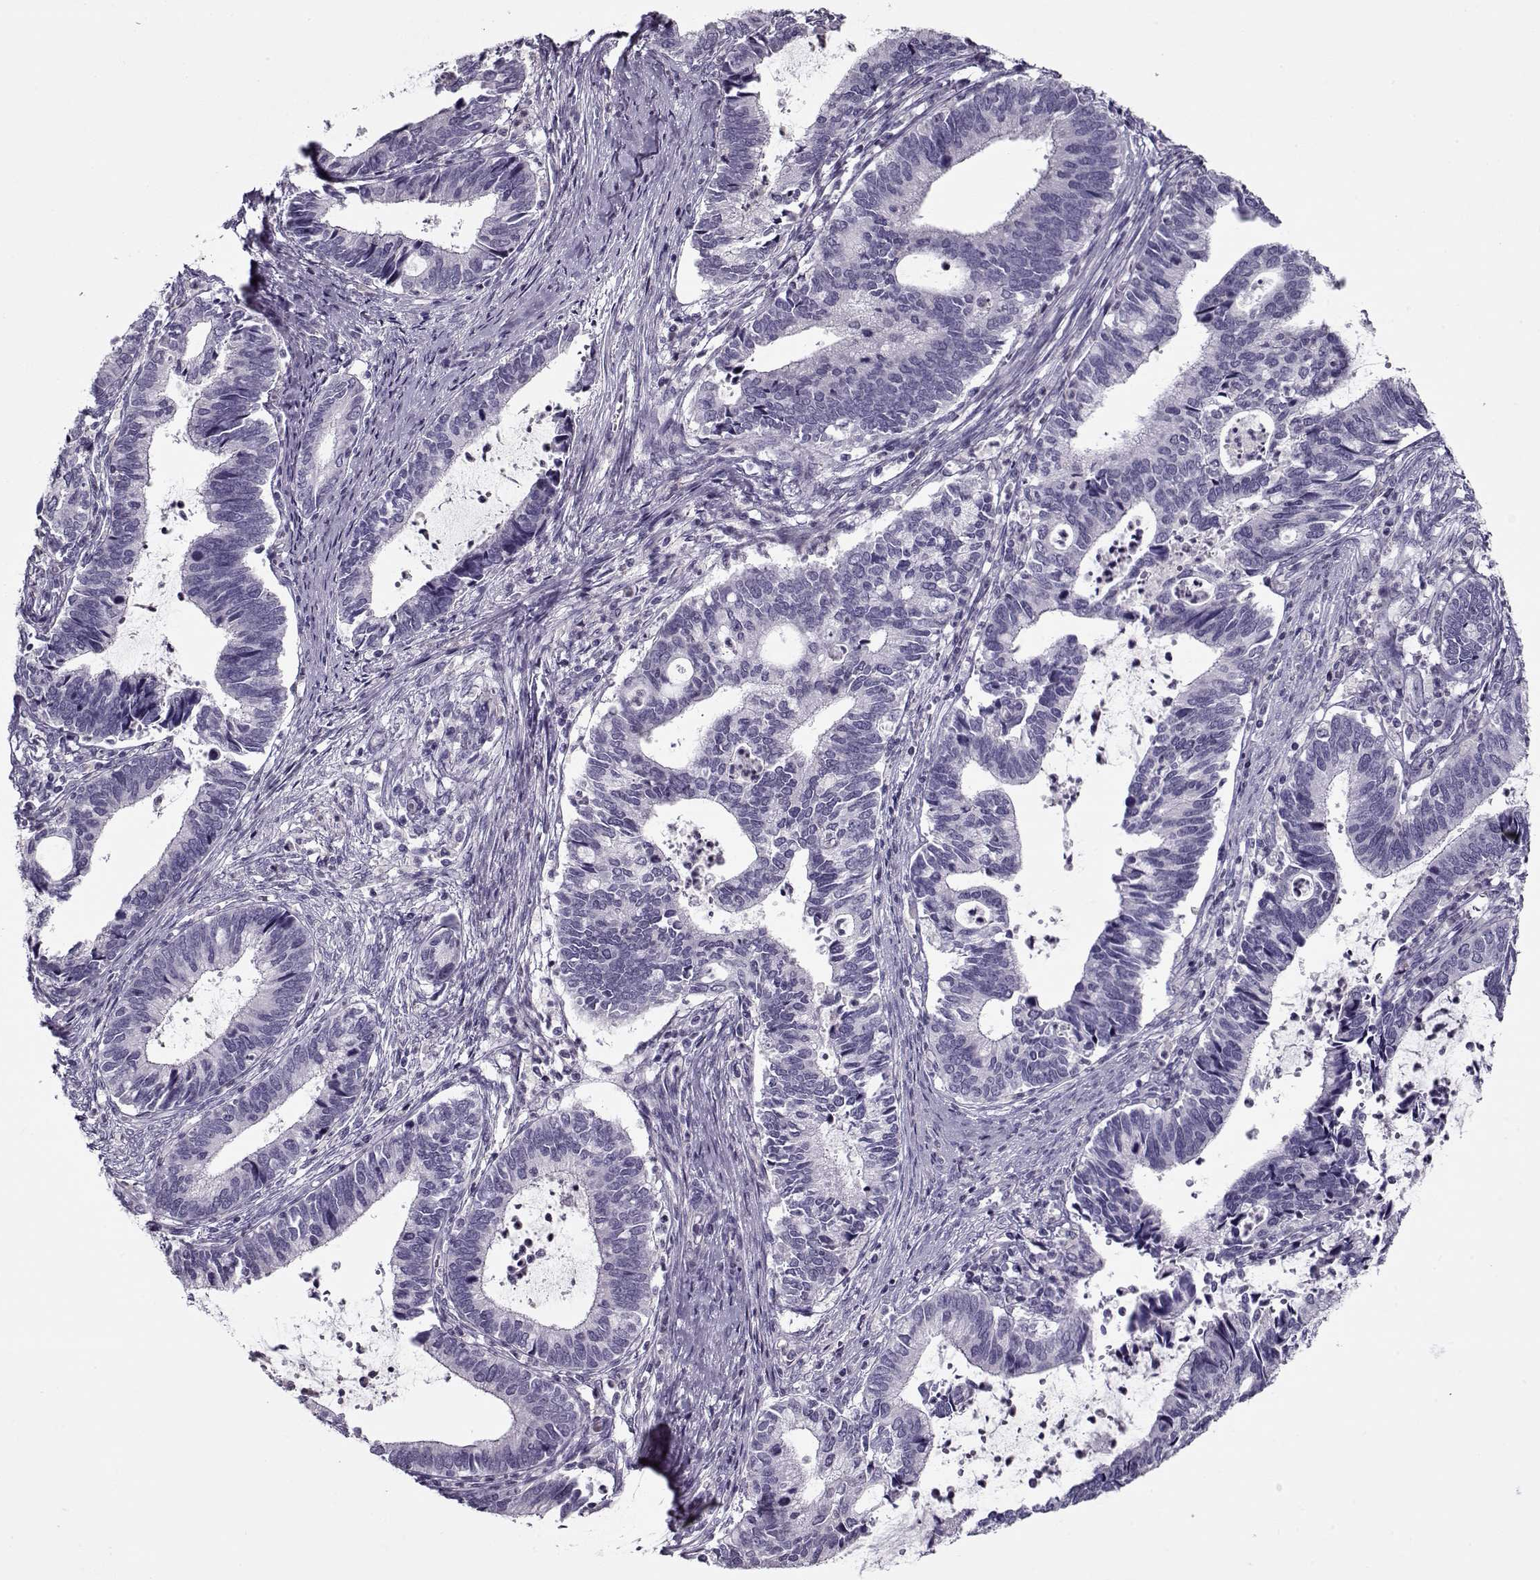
{"staining": {"intensity": "negative", "quantity": "none", "location": "none"}, "tissue": "cervical cancer", "cell_type": "Tumor cells", "image_type": "cancer", "snomed": [{"axis": "morphology", "description": "Adenocarcinoma, NOS"}, {"axis": "topography", "description": "Cervix"}], "caption": "High magnification brightfield microscopy of cervical cancer (adenocarcinoma) stained with DAB (brown) and counterstained with hematoxylin (blue): tumor cells show no significant staining.", "gene": "CIBAR1", "patient": {"sex": "female", "age": 42}}